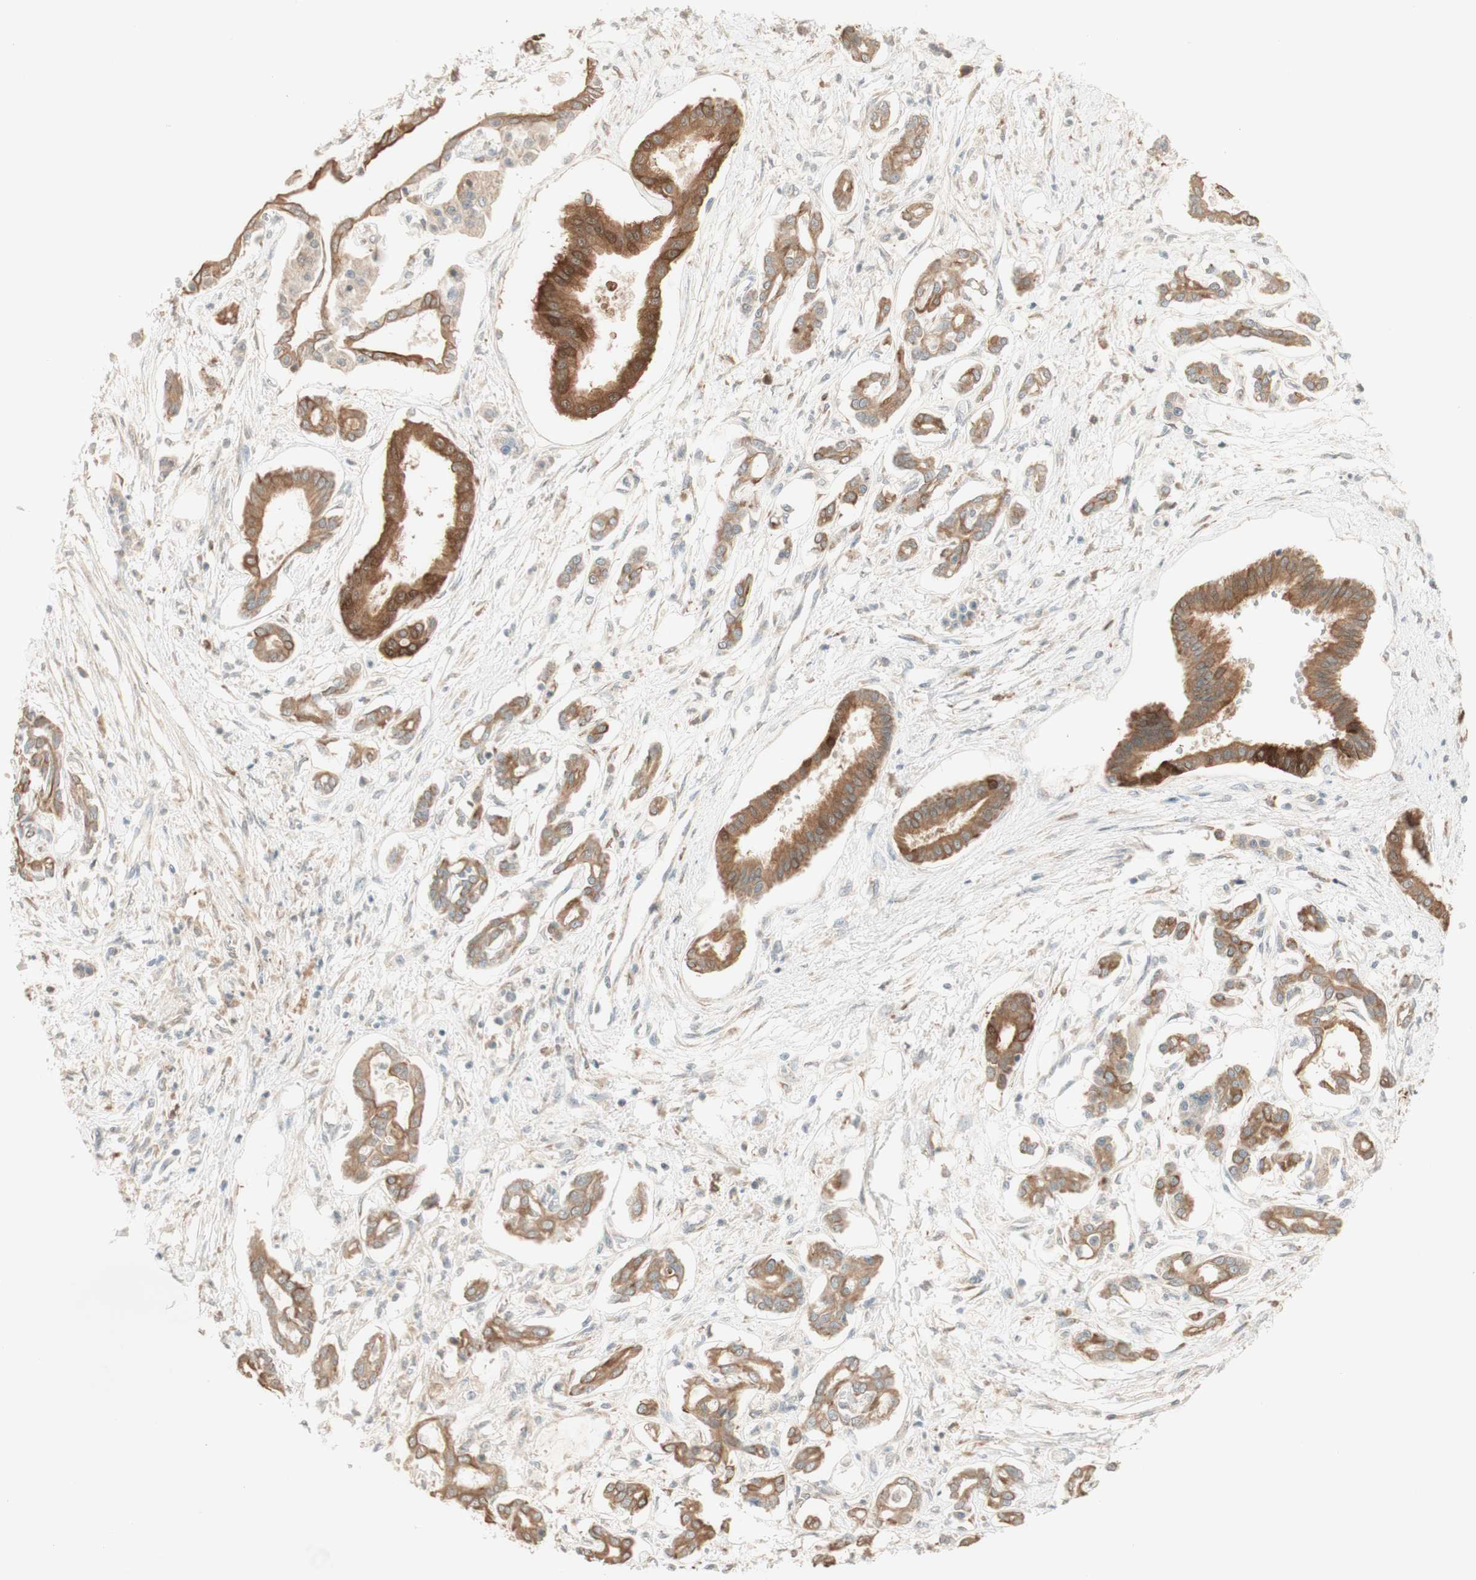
{"staining": {"intensity": "moderate", "quantity": ">75%", "location": "cytoplasmic/membranous"}, "tissue": "pancreatic cancer", "cell_type": "Tumor cells", "image_type": "cancer", "snomed": [{"axis": "morphology", "description": "Adenocarcinoma, NOS"}, {"axis": "topography", "description": "Pancreas"}], "caption": "Brown immunohistochemical staining in pancreatic cancer (adenocarcinoma) demonstrates moderate cytoplasmic/membranous staining in approximately >75% of tumor cells.", "gene": "CLCN2", "patient": {"sex": "male", "age": 56}}